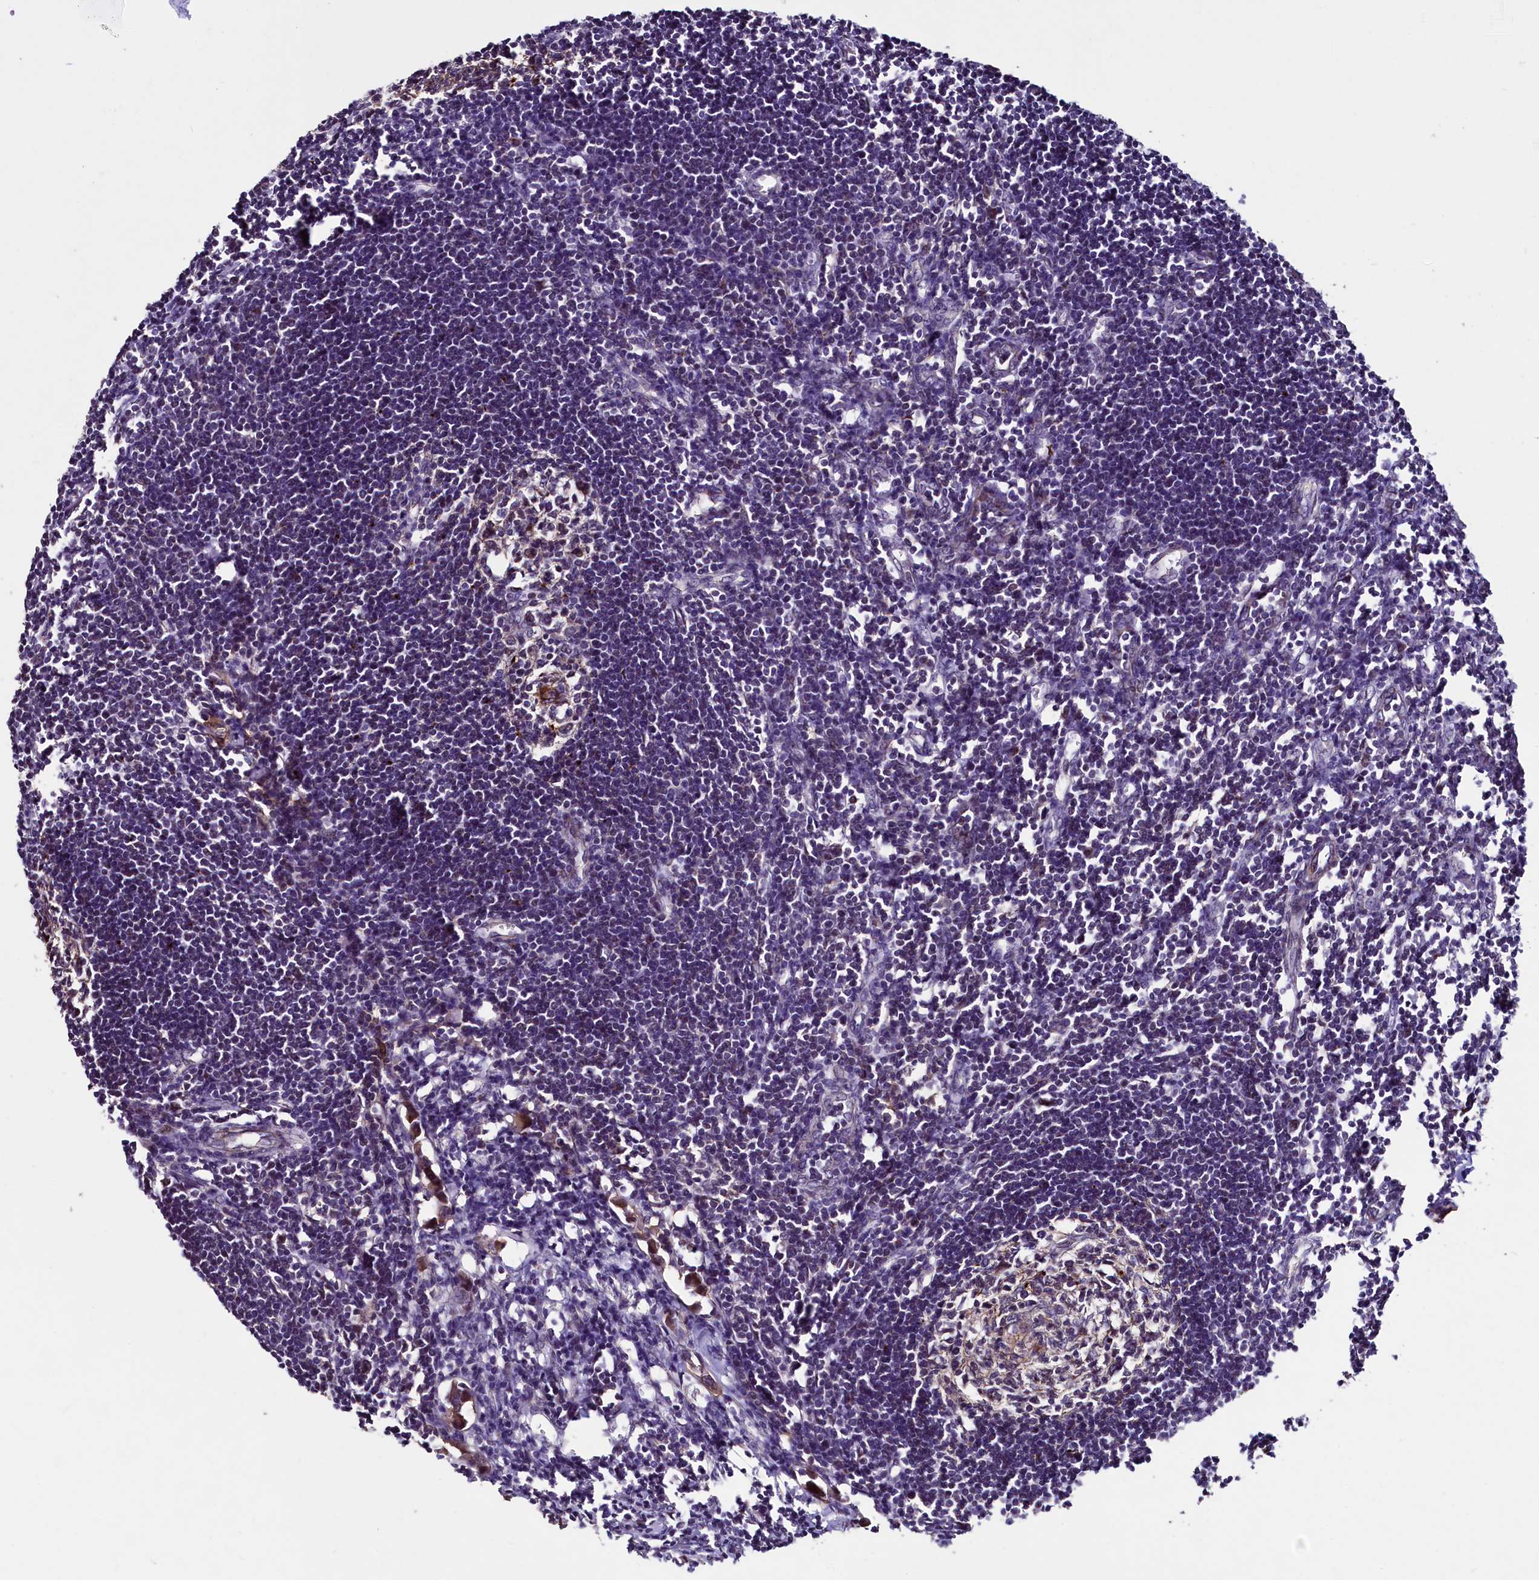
{"staining": {"intensity": "weak", "quantity": "<25%", "location": "cytoplasmic/membranous"}, "tissue": "lymph node", "cell_type": "Germinal center cells", "image_type": "normal", "snomed": [{"axis": "morphology", "description": "Normal tissue, NOS"}, {"axis": "morphology", "description": "Malignant melanoma, Metastatic site"}, {"axis": "topography", "description": "Lymph node"}], "caption": "High magnification brightfield microscopy of normal lymph node stained with DAB (3,3'-diaminobenzidine) (brown) and counterstained with hematoxylin (blue): germinal center cells show no significant staining.", "gene": "PALM", "patient": {"sex": "male", "age": 41}}